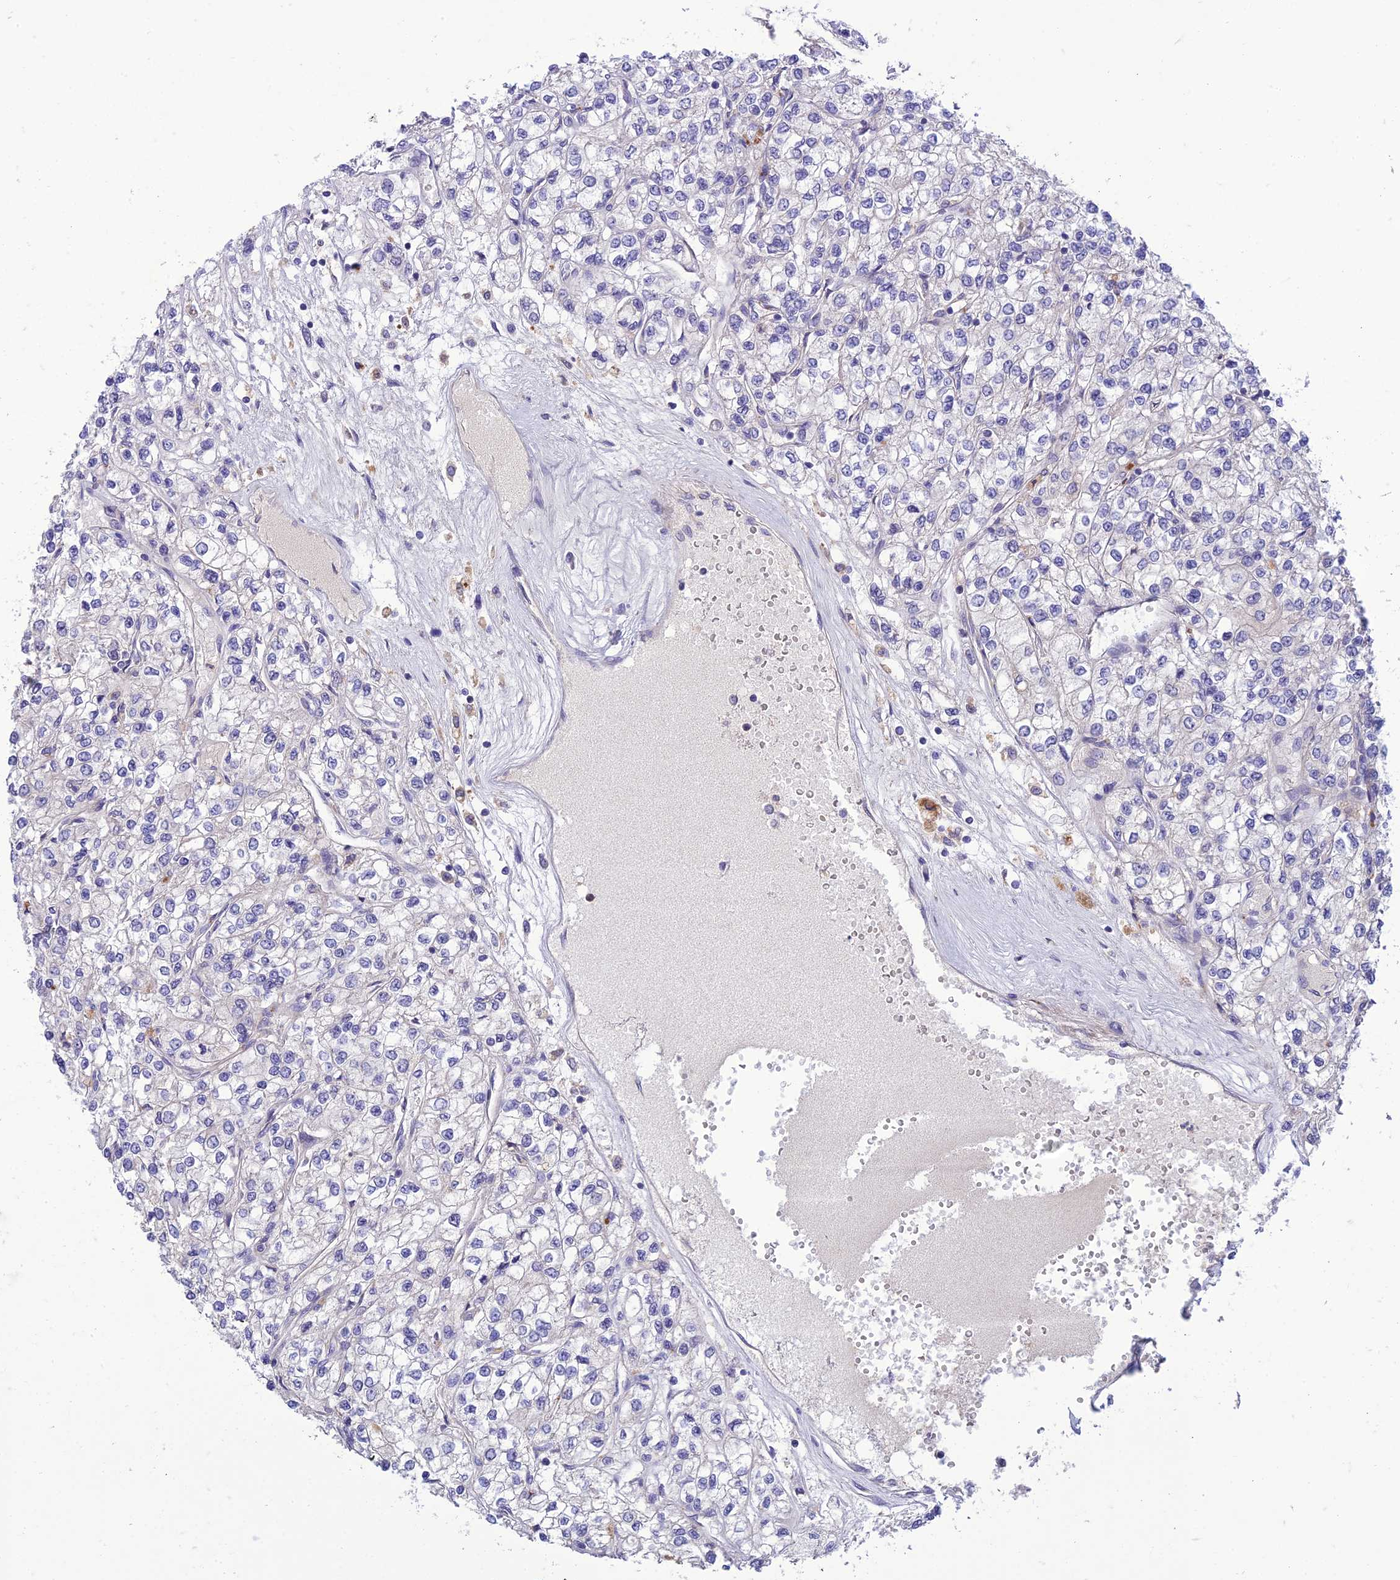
{"staining": {"intensity": "negative", "quantity": "none", "location": "none"}, "tissue": "renal cancer", "cell_type": "Tumor cells", "image_type": "cancer", "snomed": [{"axis": "morphology", "description": "Adenocarcinoma, NOS"}, {"axis": "topography", "description": "Kidney"}], "caption": "DAB immunohistochemical staining of renal adenocarcinoma reveals no significant positivity in tumor cells.", "gene": "IRAK3", "patient": {"sex": "male", "age": 80}}